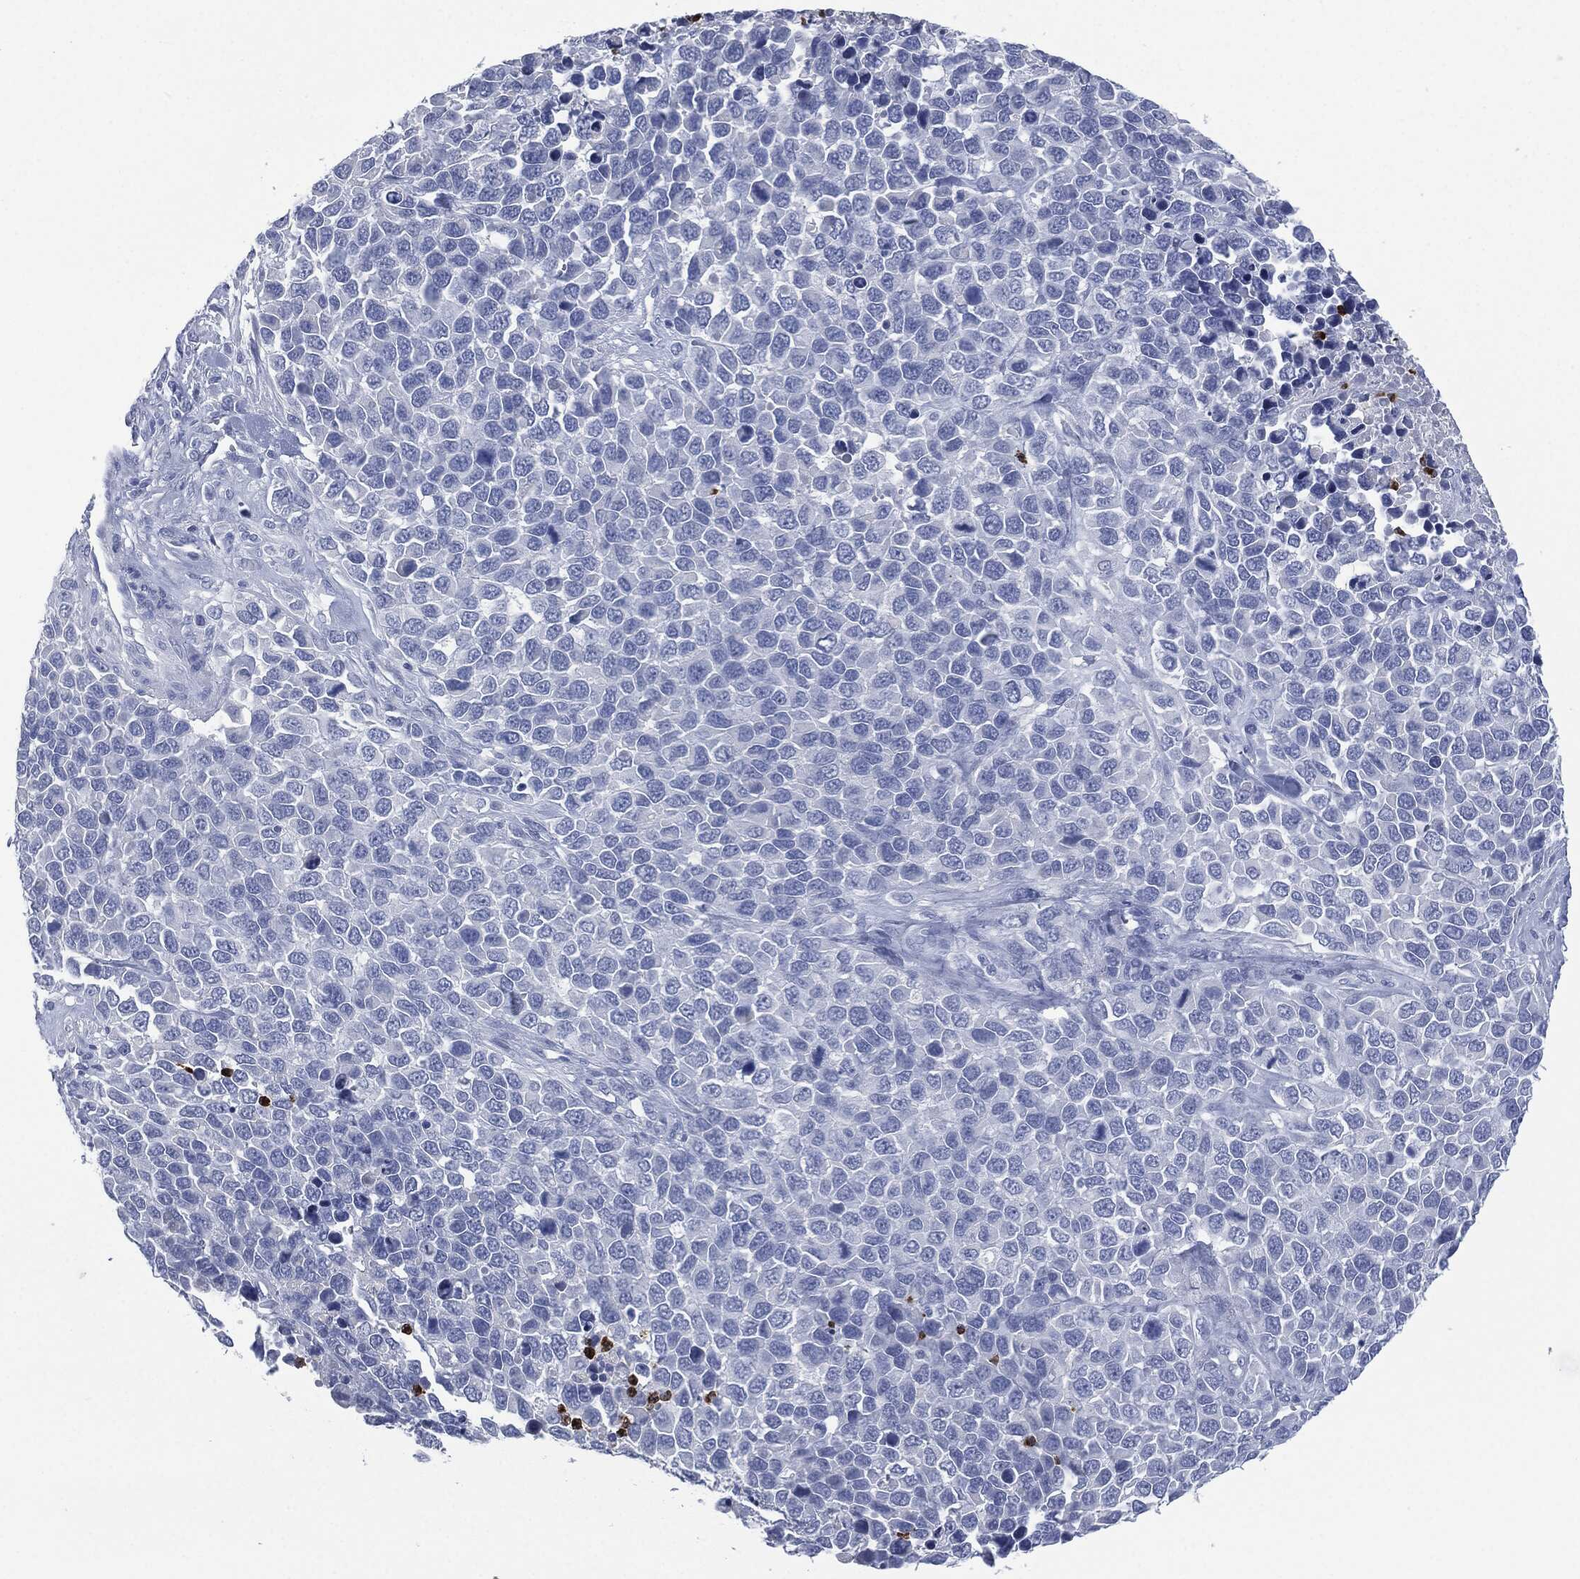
{"staining": {"intensity": "negative", "quantity": "none", "location": "none"}, "tissue": "melanoma", "cell_type": "Tumor cells", "image_type": "cancer", "snomed": [{"axis": "morphology", "description": "Malignant melanoma, Metastatic site"}, {"axis": "topography", "description": "Skin"}], "caption": "This micrograph is of malignant melanoma (metastatic site) stained with IHC to label a protein in brown with the nuclei are counter-stained blue. There is no expression in tumor cells.", "gene": "CEACAM8", "patient": {"sex": "male", "age": 84}}